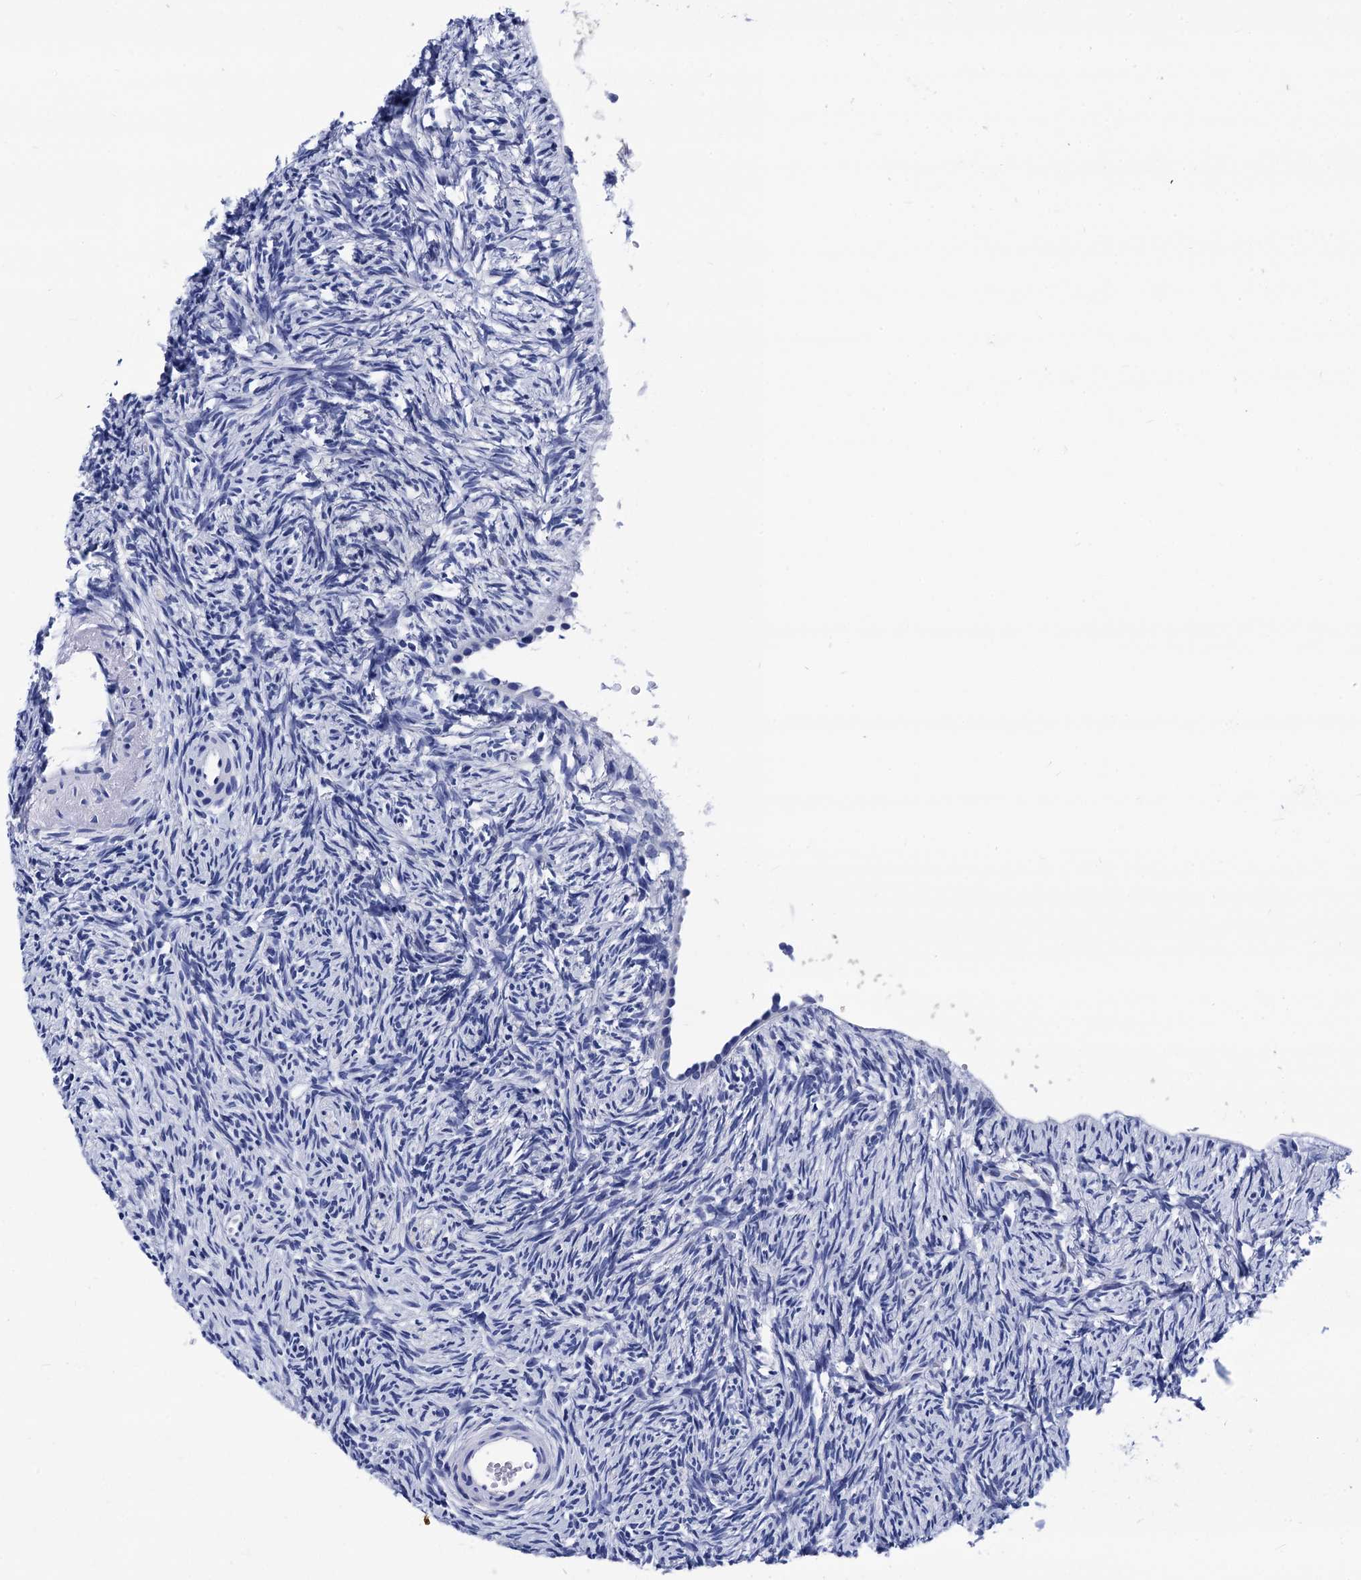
{"staining": {"intensity": "negative", "quantity": "none", "location": "none"}, "tissue": "ovary", "cell_type": "Ovarian stroma cells", "image_type": "normal", "snomed": [{"axis": "morphology", "description": "Normal tissue, NOS"}, {"axis": "topography", "description": "Ovary"}], "caption": "The IHC micrograph has no significant staining in ovarian stroma cells of ovary.", "gene": "MYBPC3", "patient": {"sex": "female", "age": 51}}